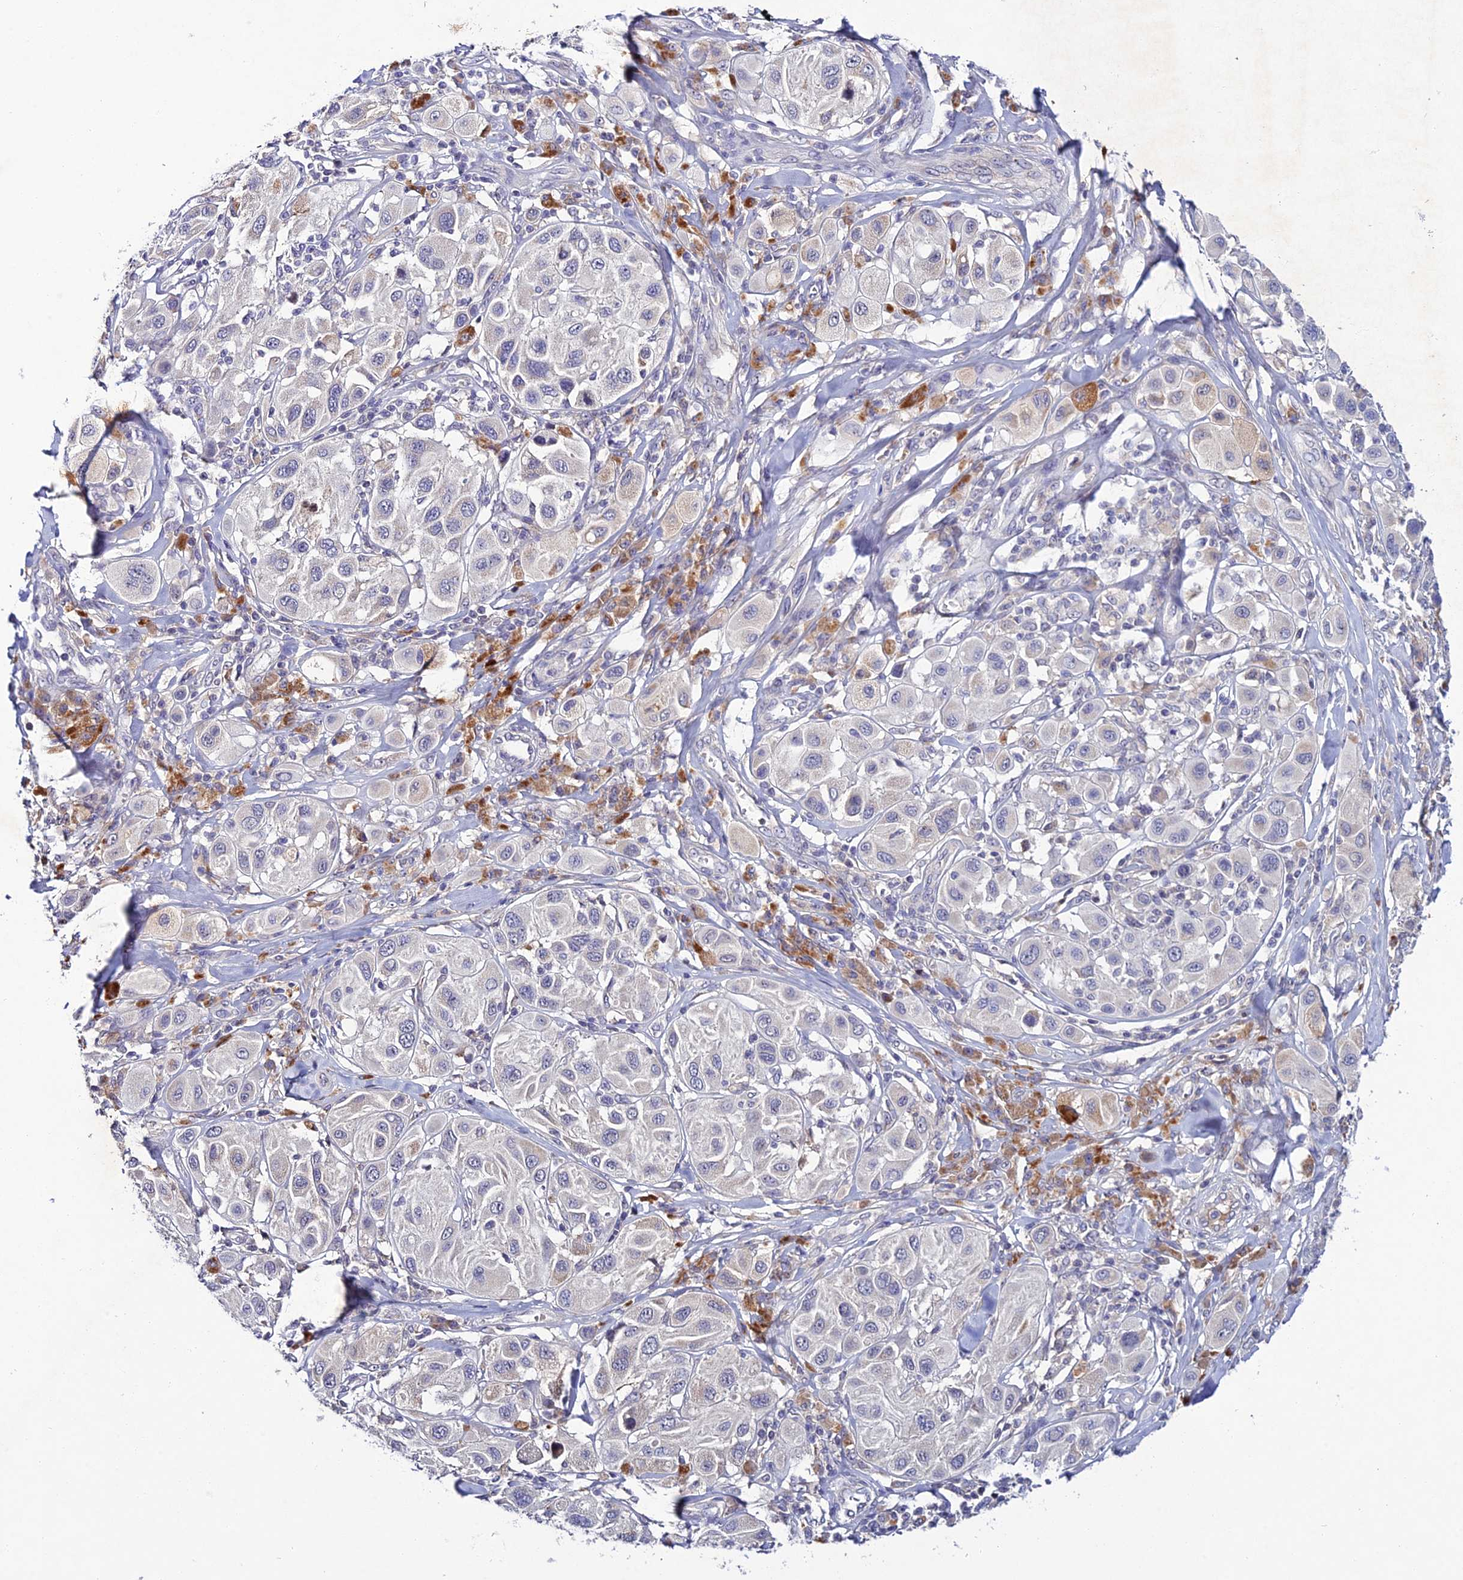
{"staining": {"intensity": "negative", "quantity": "none", "location": "none"}, "tissue": "melanoma", "cell_type": "Tumor cells", "image_type": "cancer", "snomed": [{"axis": "morphology", "description": "Malignant melanoma, Metastatic site"}, {"axis": "topography", "description": "Skin"}], "caption": "Immunohistochemistry (IHC) image of malignant melanoma (metastatic site) stained for a protein (brown), which demonstrates no staining in tumor cells. (DAB (3,3'-diaminobenzidine) immunohistochemistry (IHC) with hematoxylin counter stain).", "gene": "CHST5", "patient": {"sex": "male", "age": 41}}